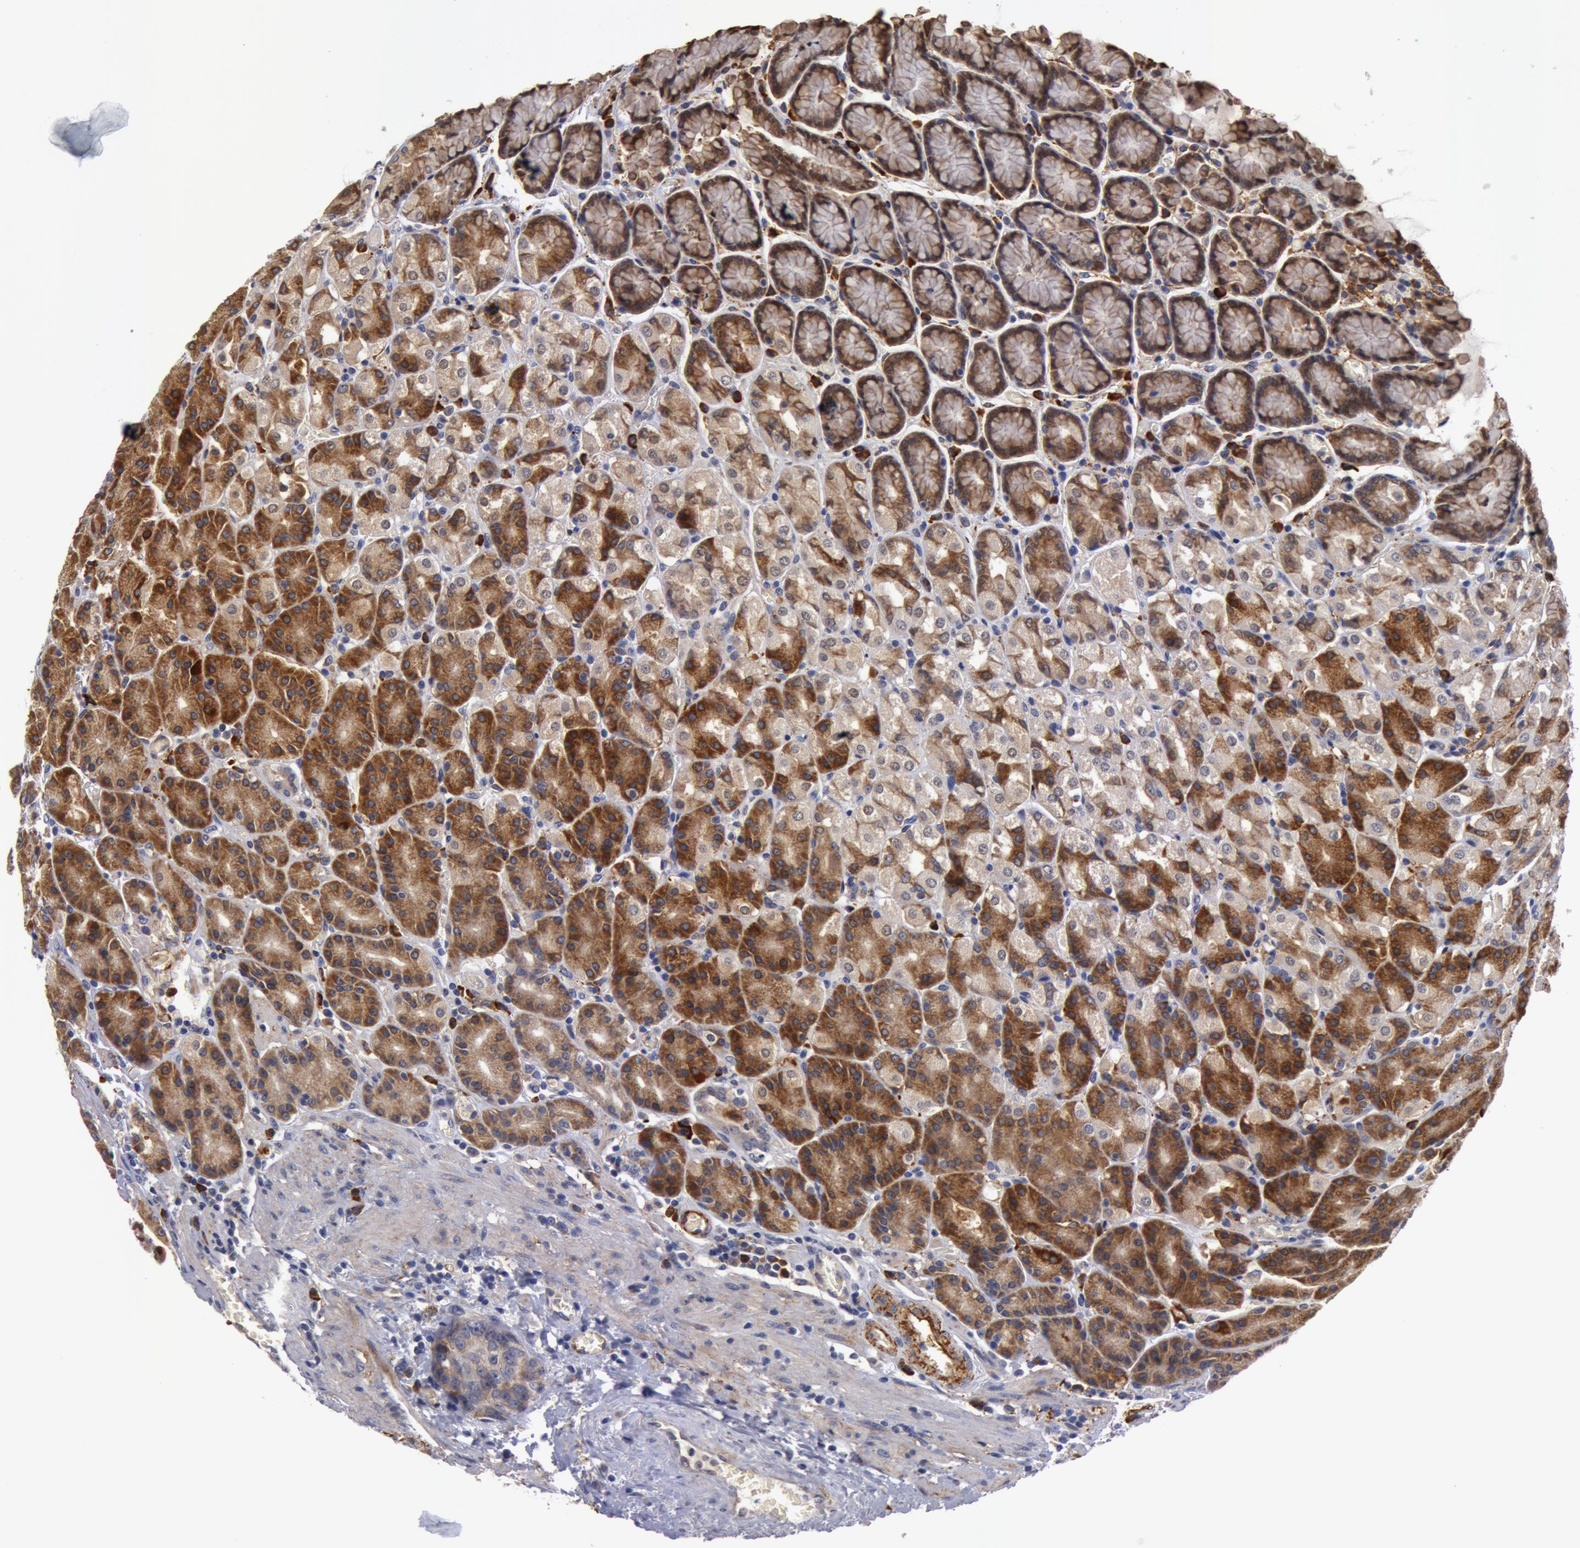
{"staining": {"intensity": "moderate", "quantity": "25%-75%", "location": "cytoplasmic/membranous"}, "tissue": "stomach", "cell_type": "Glandular cells", "image_type": "normal", "snomed": [{"axis": "morphology", "description": "Normal tissue, NOS"}, {"axis": "topography", "description": "Stomach, upper"}], "caption": "Brown immunohistochemical staining in normal human stomach reveals moderate cytoplasmic/membranous staining in approximately 25%-75% of glandular cells.", "gene": "IL23A", "patient": {"sex": "female", "age": 81}}